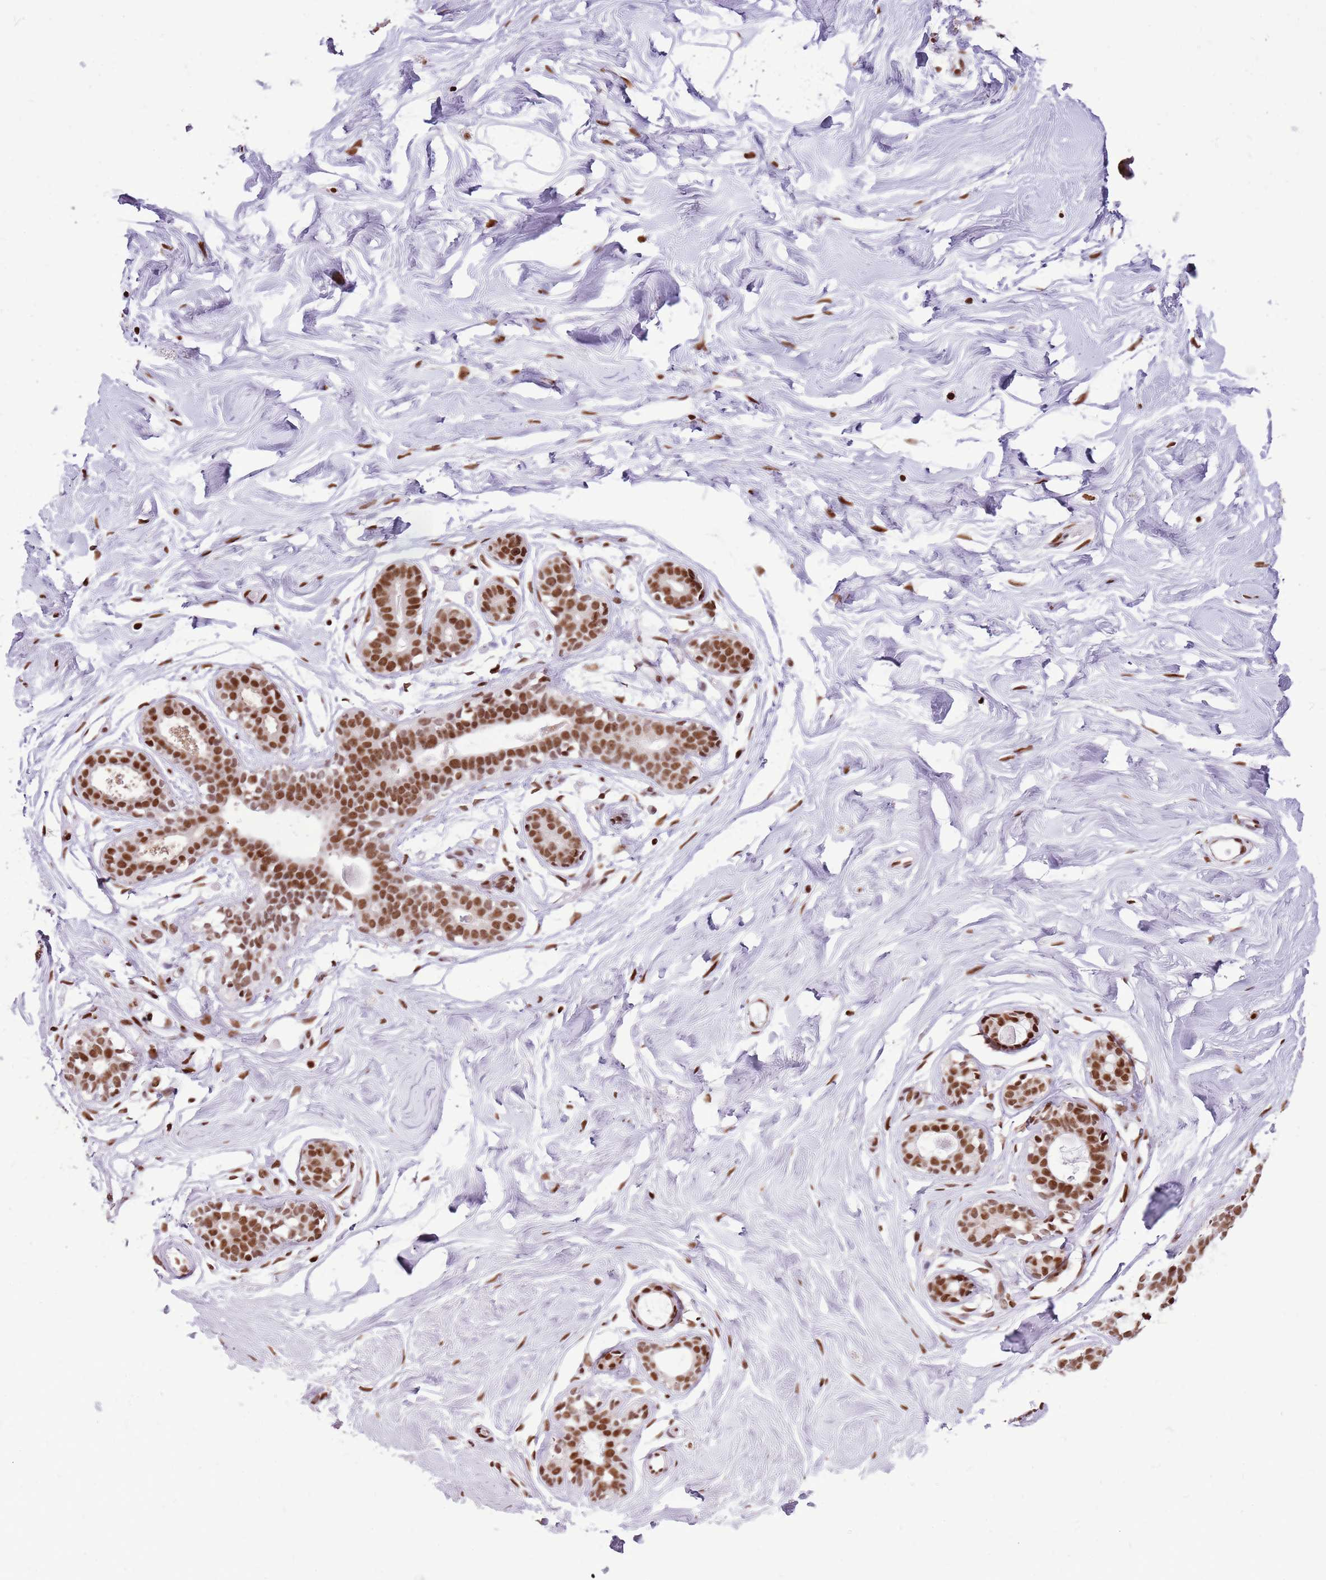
{"staining": {"intensity": "moderate", "quantity": "25%-75%", "location": "nuclear"}, "tissue": "breast", "cell_type": "Adipocytes", "image_type": "normal", "snomed": [{"axis": "morphology", "description": "Normal tissue, NOS"}, {"axis": "morphology", "description": "Adenoma, NOS"}, {"axis": "topography", "description": "Breast"}], "caption": "Immunohistochemical staining of normal breast reveals moderate nuclear protein positivity in about 25%-75% of adipocytes.", "gene": "WASHC4", "patient": {"sex": "female", "age": 23}}